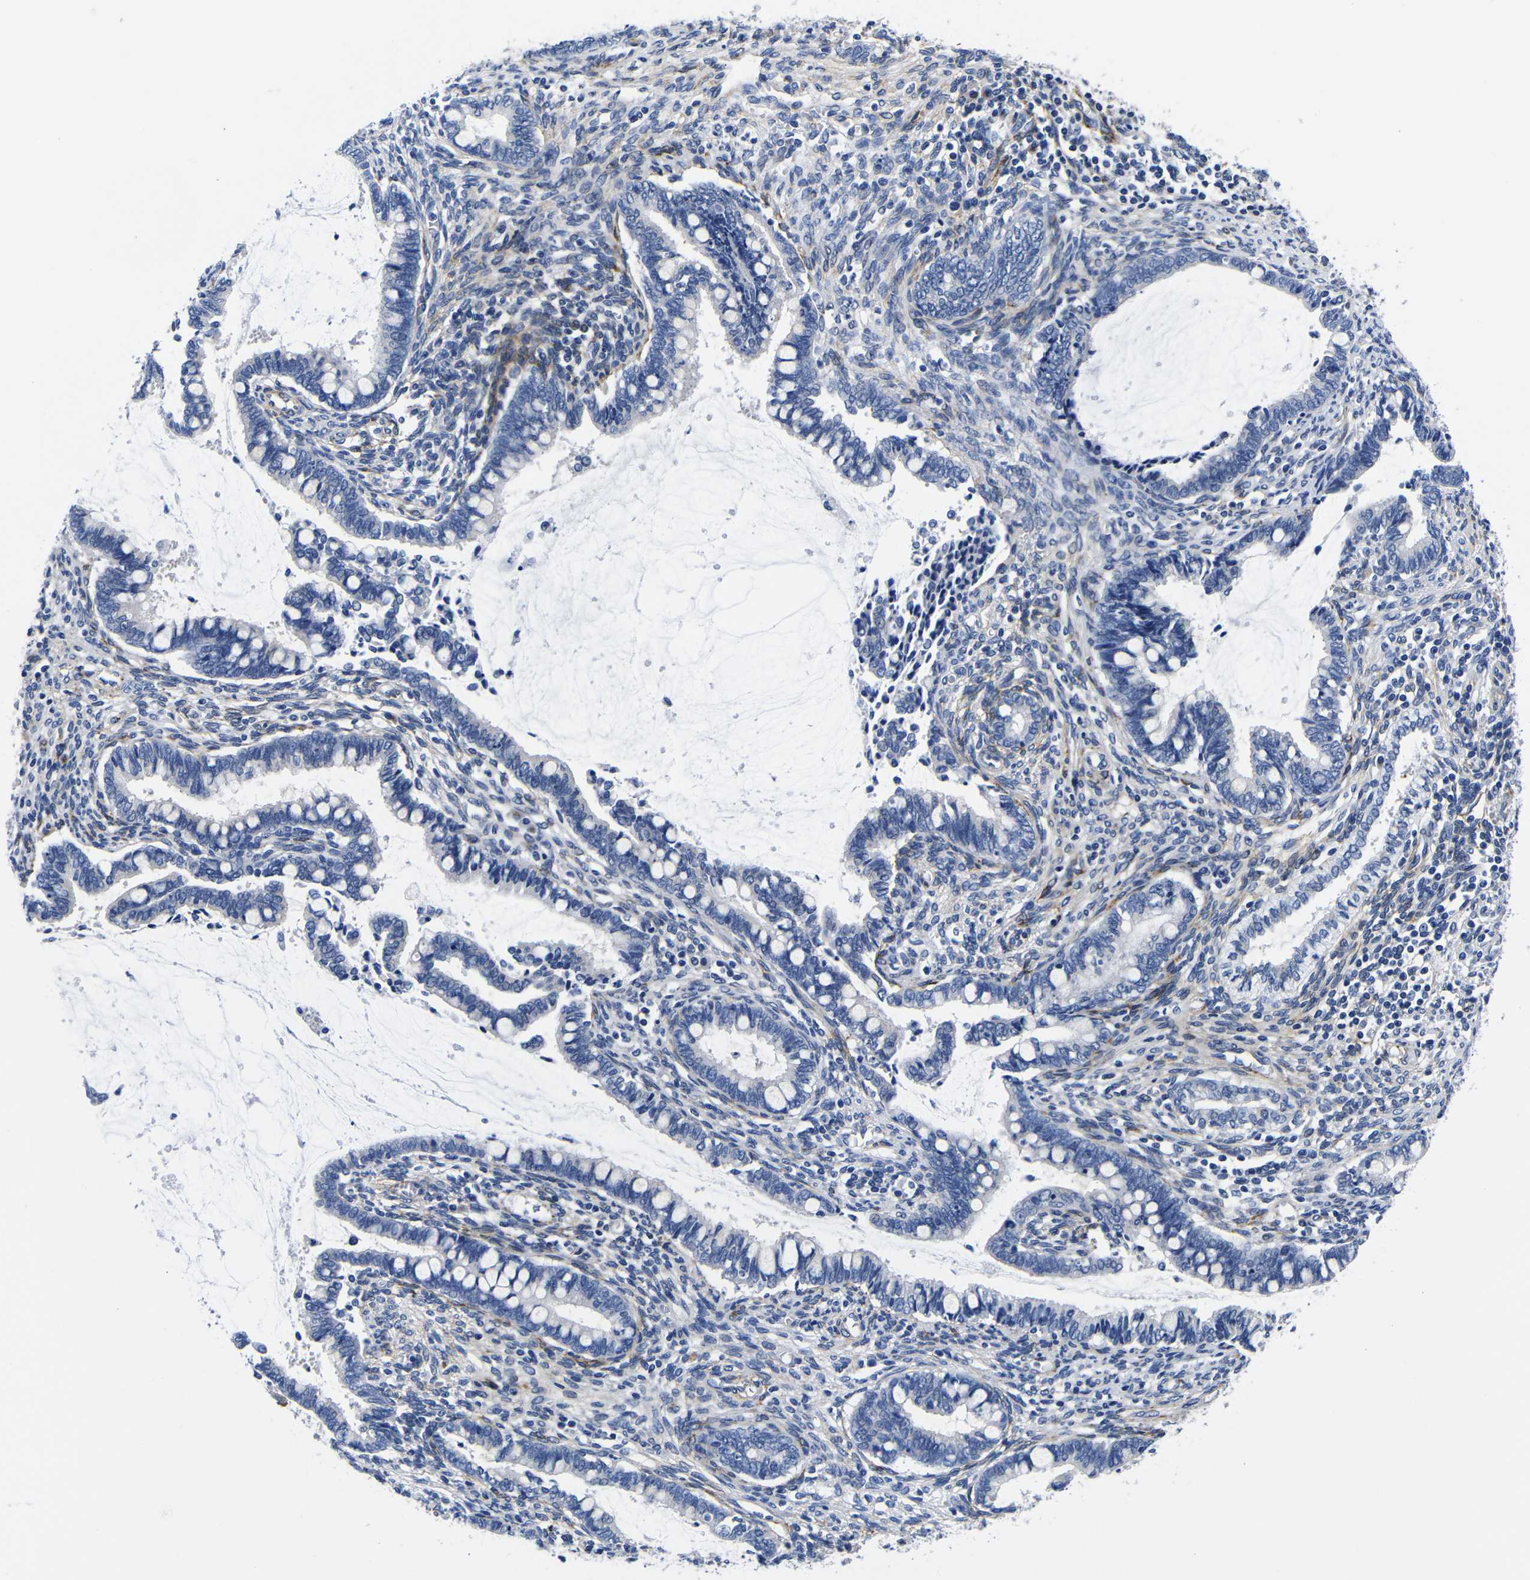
{"staining": {"intensity": "negative", "quantity": "none", "location": "none"}, "tissue": "cervical cancer", "cell_type": "Tumor cells", "image_type": "cancer", "snomed": [{"axis": "morphology", "description": "Adenocarcinoma, NOS"}, {"axis": "topography", "description": "Cervix"}], "caption": "An image of human adenocarcinoma (cervical) is negative for staining in tumor cells.", "gene": "LRIG1", "patient": {"sex": "female", "age": 44}}